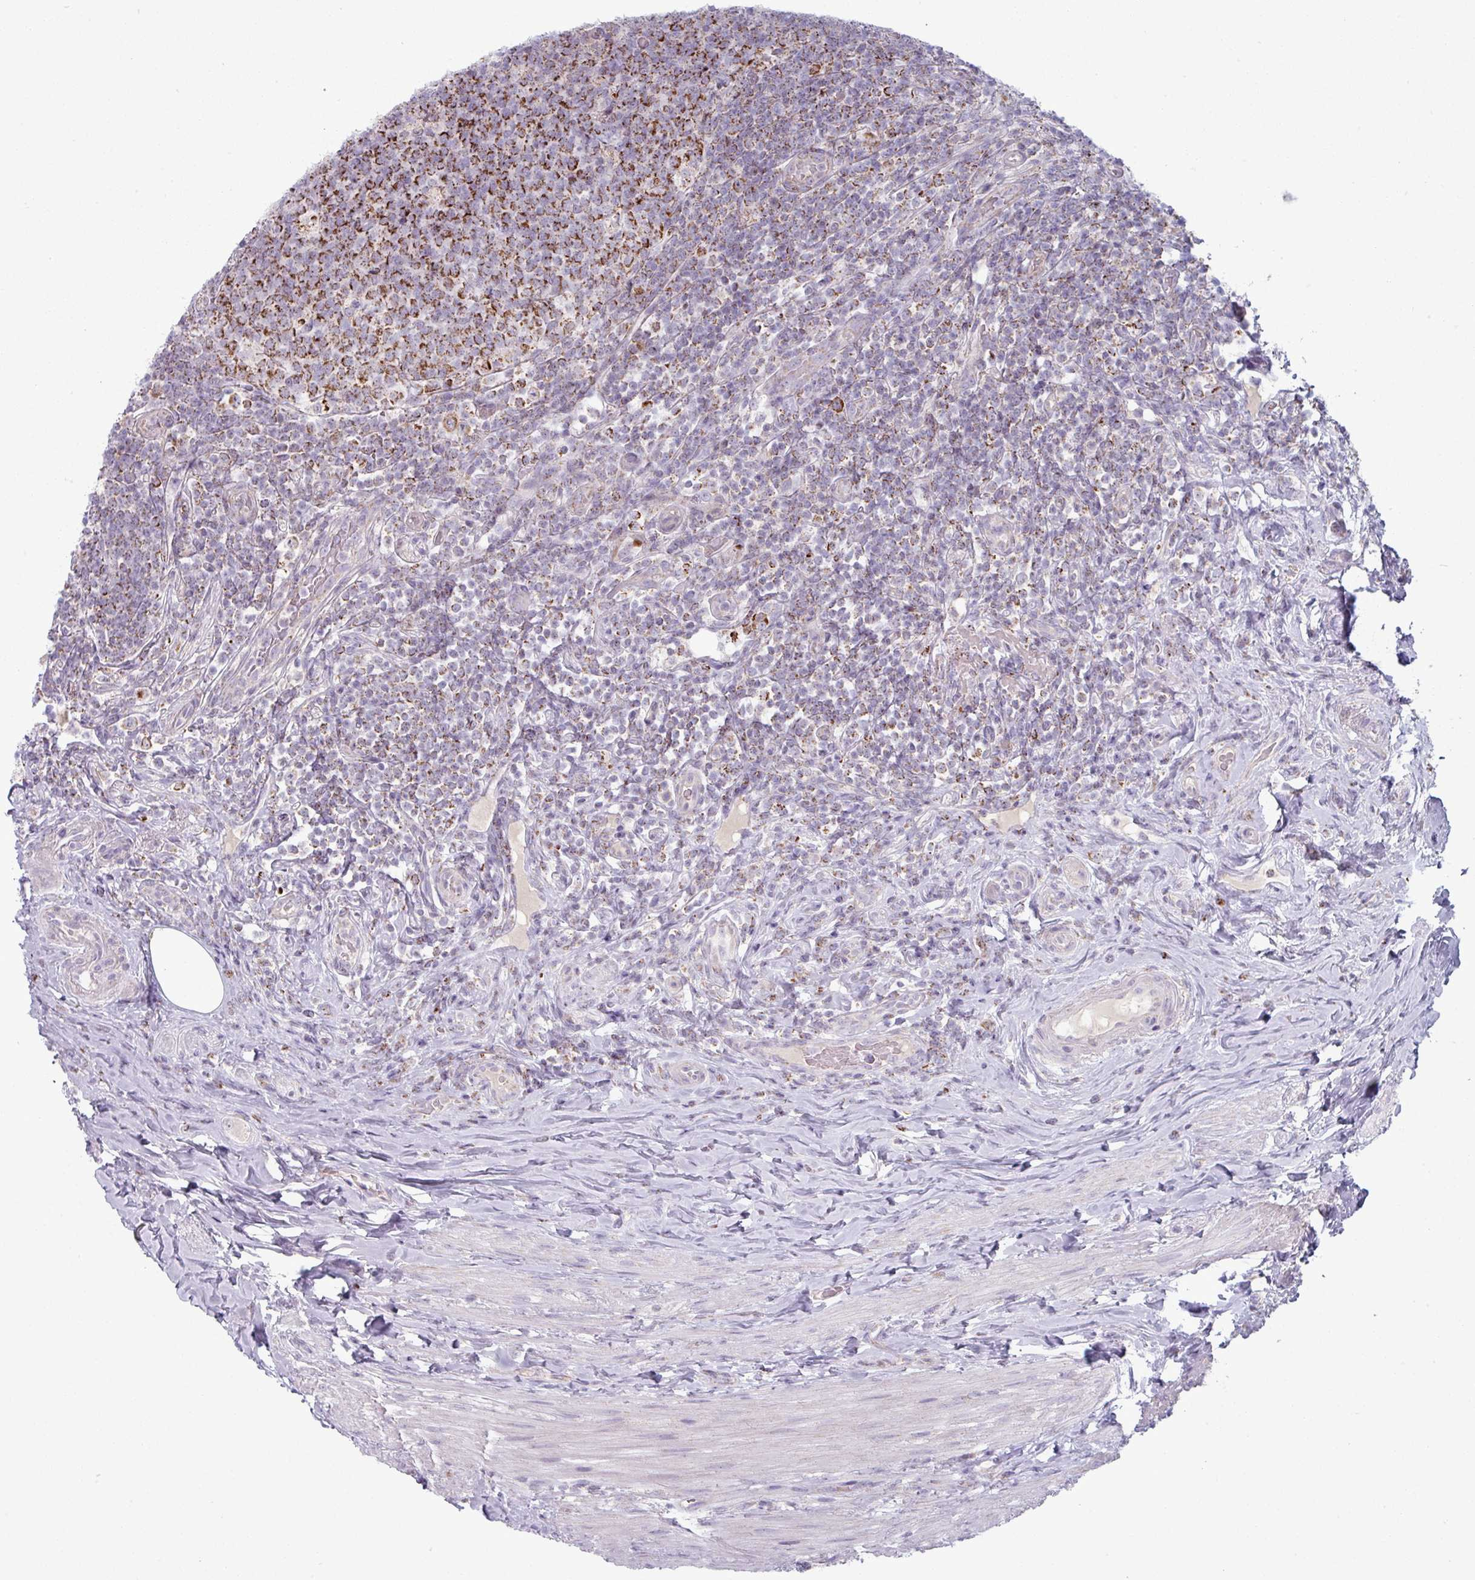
{"staining": {"intensity": "strong", "quantity": ">75%", "location": "cytoplasmic/membranous"}, "tissue": "appendix", "cell_type": "Glandular cells", "image_type": "normal", "snomed": [{"axis": "morphology", "description": "Normal tissue, NOS"}, {"axis": "topography", "description": "Appendix"}], "caption": "Immunohistochemistry (IHC) (DAB) staining of normal appendix exhibits strong cytoplasmic/membranous protein staining in approximately >75% of glandular cells.", "gene": "ZNF615", "patient": {"sex": "female", "age": 43}}